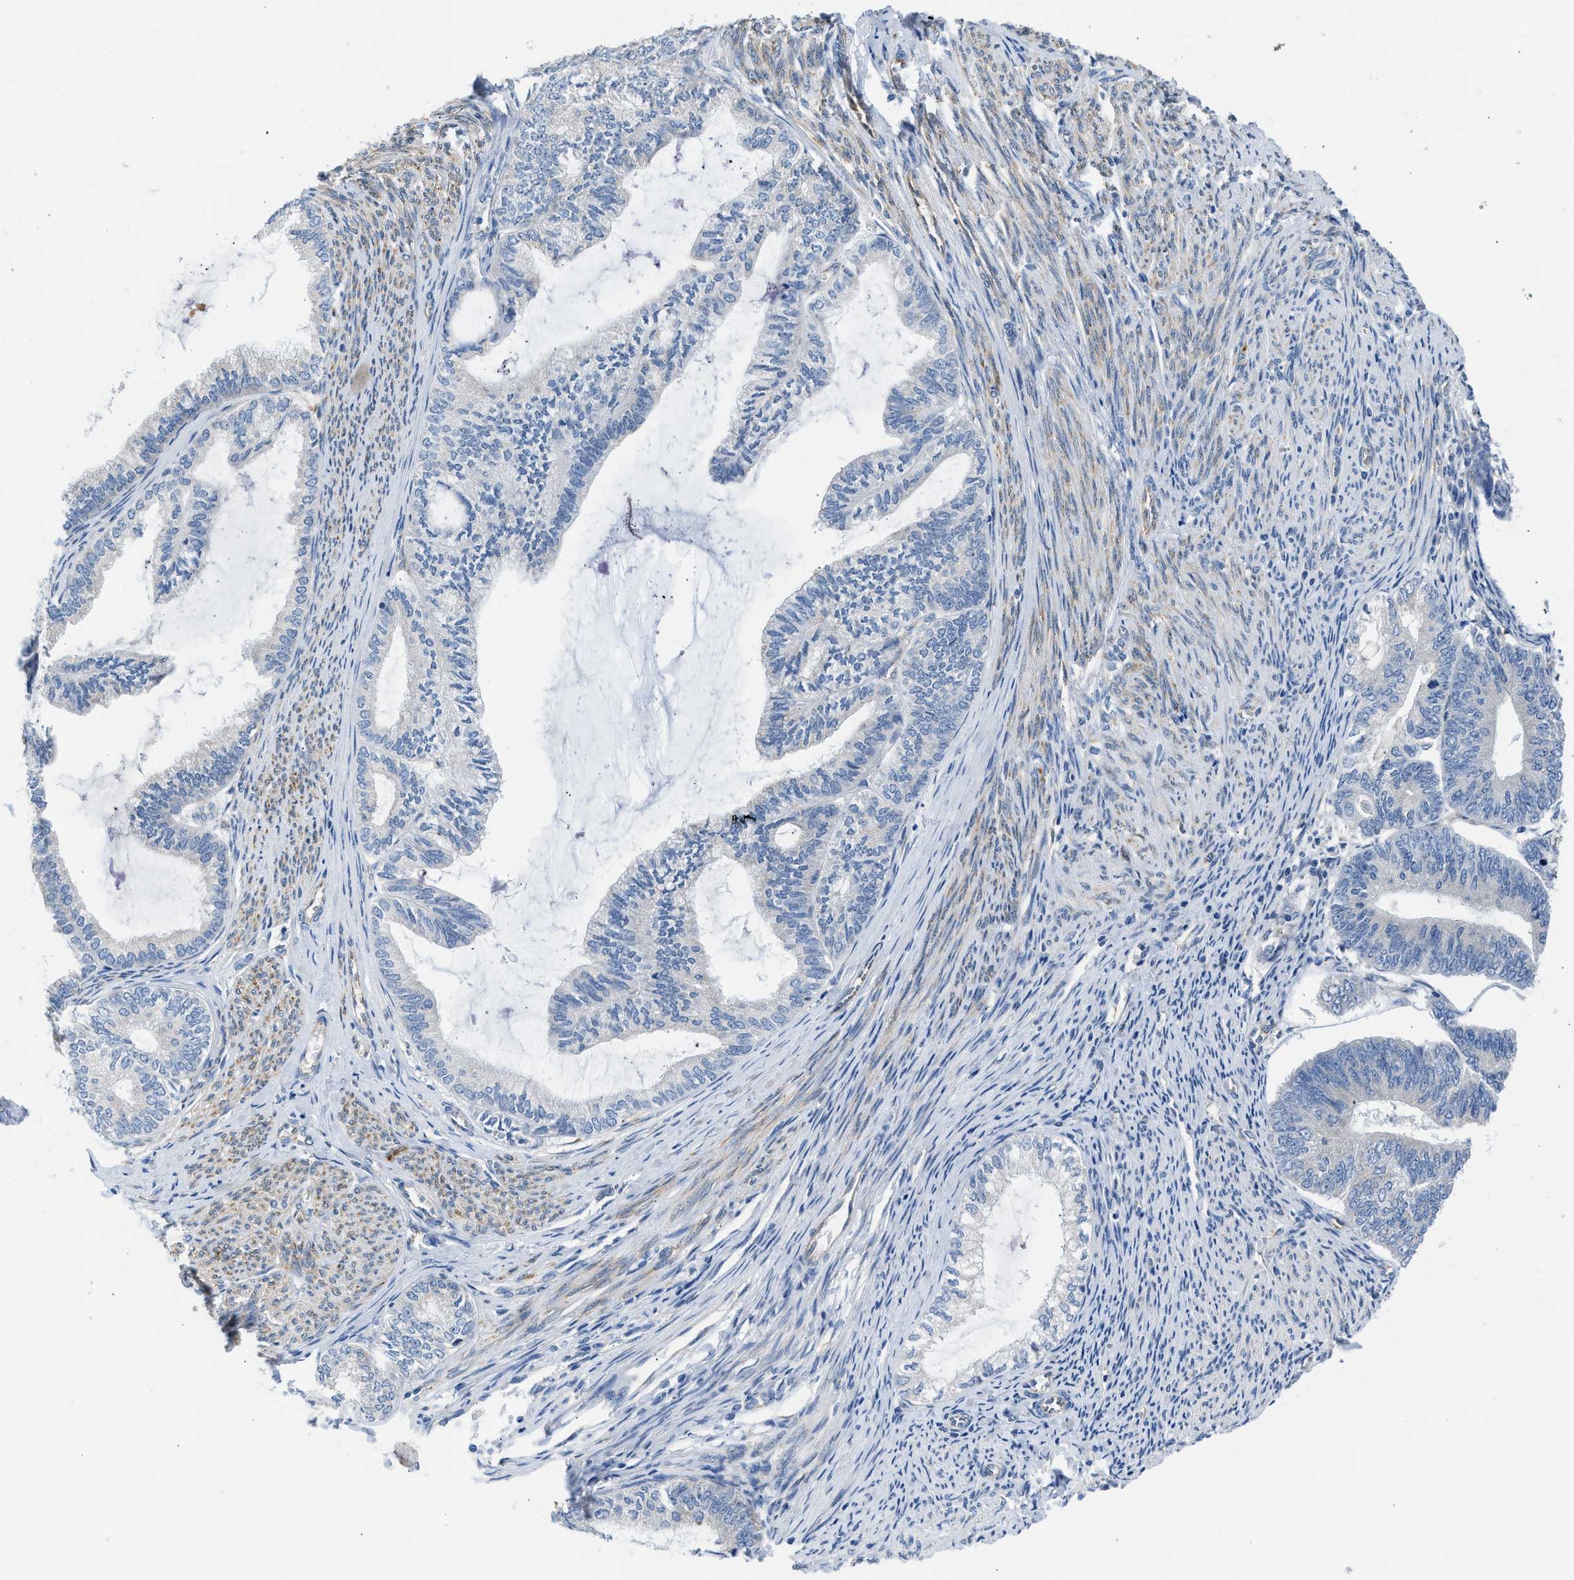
{"staining": {"intensity": "negative", "quantity": "none", "location": "none"}, "tissue": "endometrial cancer", "cell_type": "Tumor cells", "image_type": "cancer", "snomed": [{"axis": "morphology", "description": "Adenocarcinoma, NOS"}, {"axis": "topography", "description": "Endometrium"}], "caption": "Immunohistochemistry histopathology image of adenocarcinoma (endometrial) stained for a protein (brown), which displays no staining in tumor cells. The staining is performed using DAB brown chromogen with nuclei counter-stained in using hematoxylin.", "gene": "BNC2", "patient": {"sex": "female", "age": 86}}